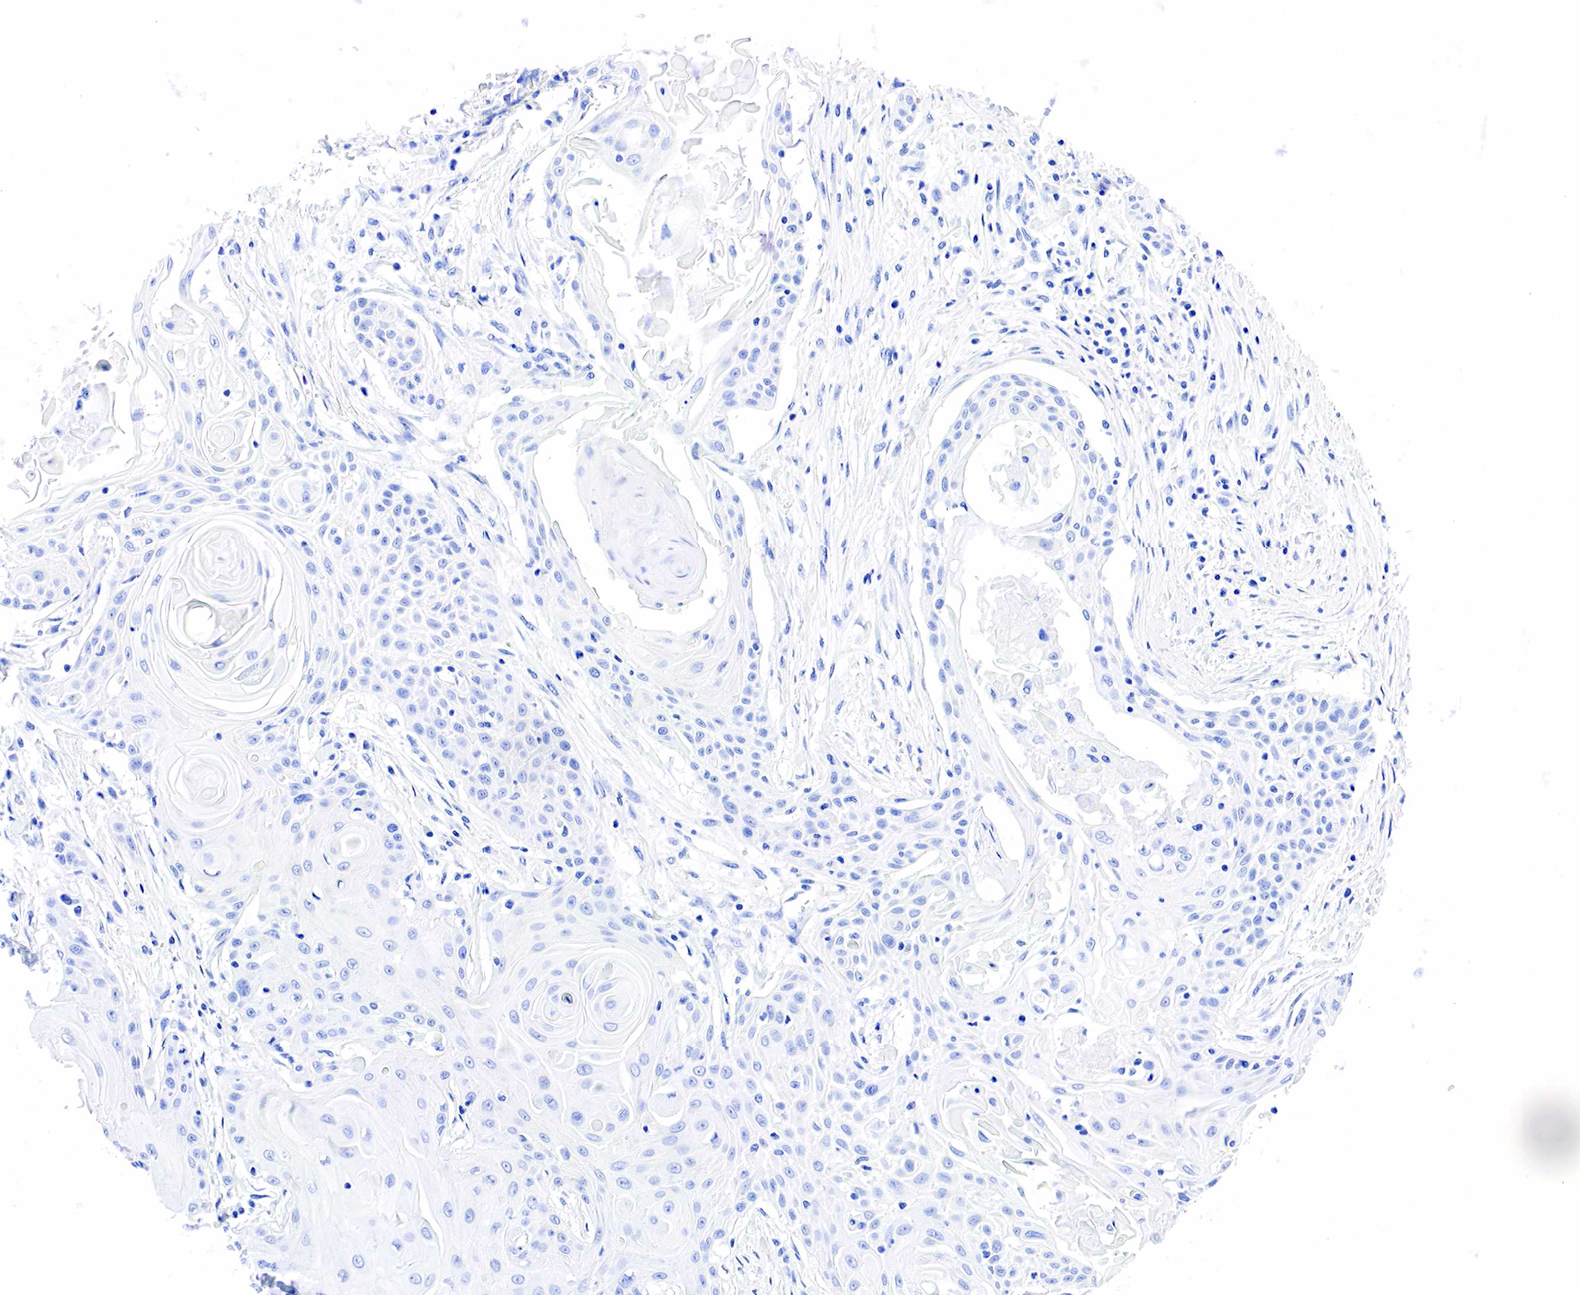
{"staining": {"intensity": "negative", "quantity": "none", "location": "none"}, "tissue": "head and neck cancer", "cell_type": "Tumor cells", "image_type": "cancer", "snomed": [{"axis": "morphology", "description": "Squamous cell carcinoma, NOS"}, {"axis": "morphology", "description": "Squamous cell carcinoma, metastatic, NOS"}, {"axis": "topography", "description": "Lymph node"}, {"axis": "topography", "description": "Salivary gland"}, {"axis": "topography", "description": "Head-Neck"}], "caption": "The histopathology image reveals no significant staining in tumor cells of head and neck metastatic squamous cell carcinoma.", "gene": "ESR1", "patient": {"sex": "female", "age": 74}}